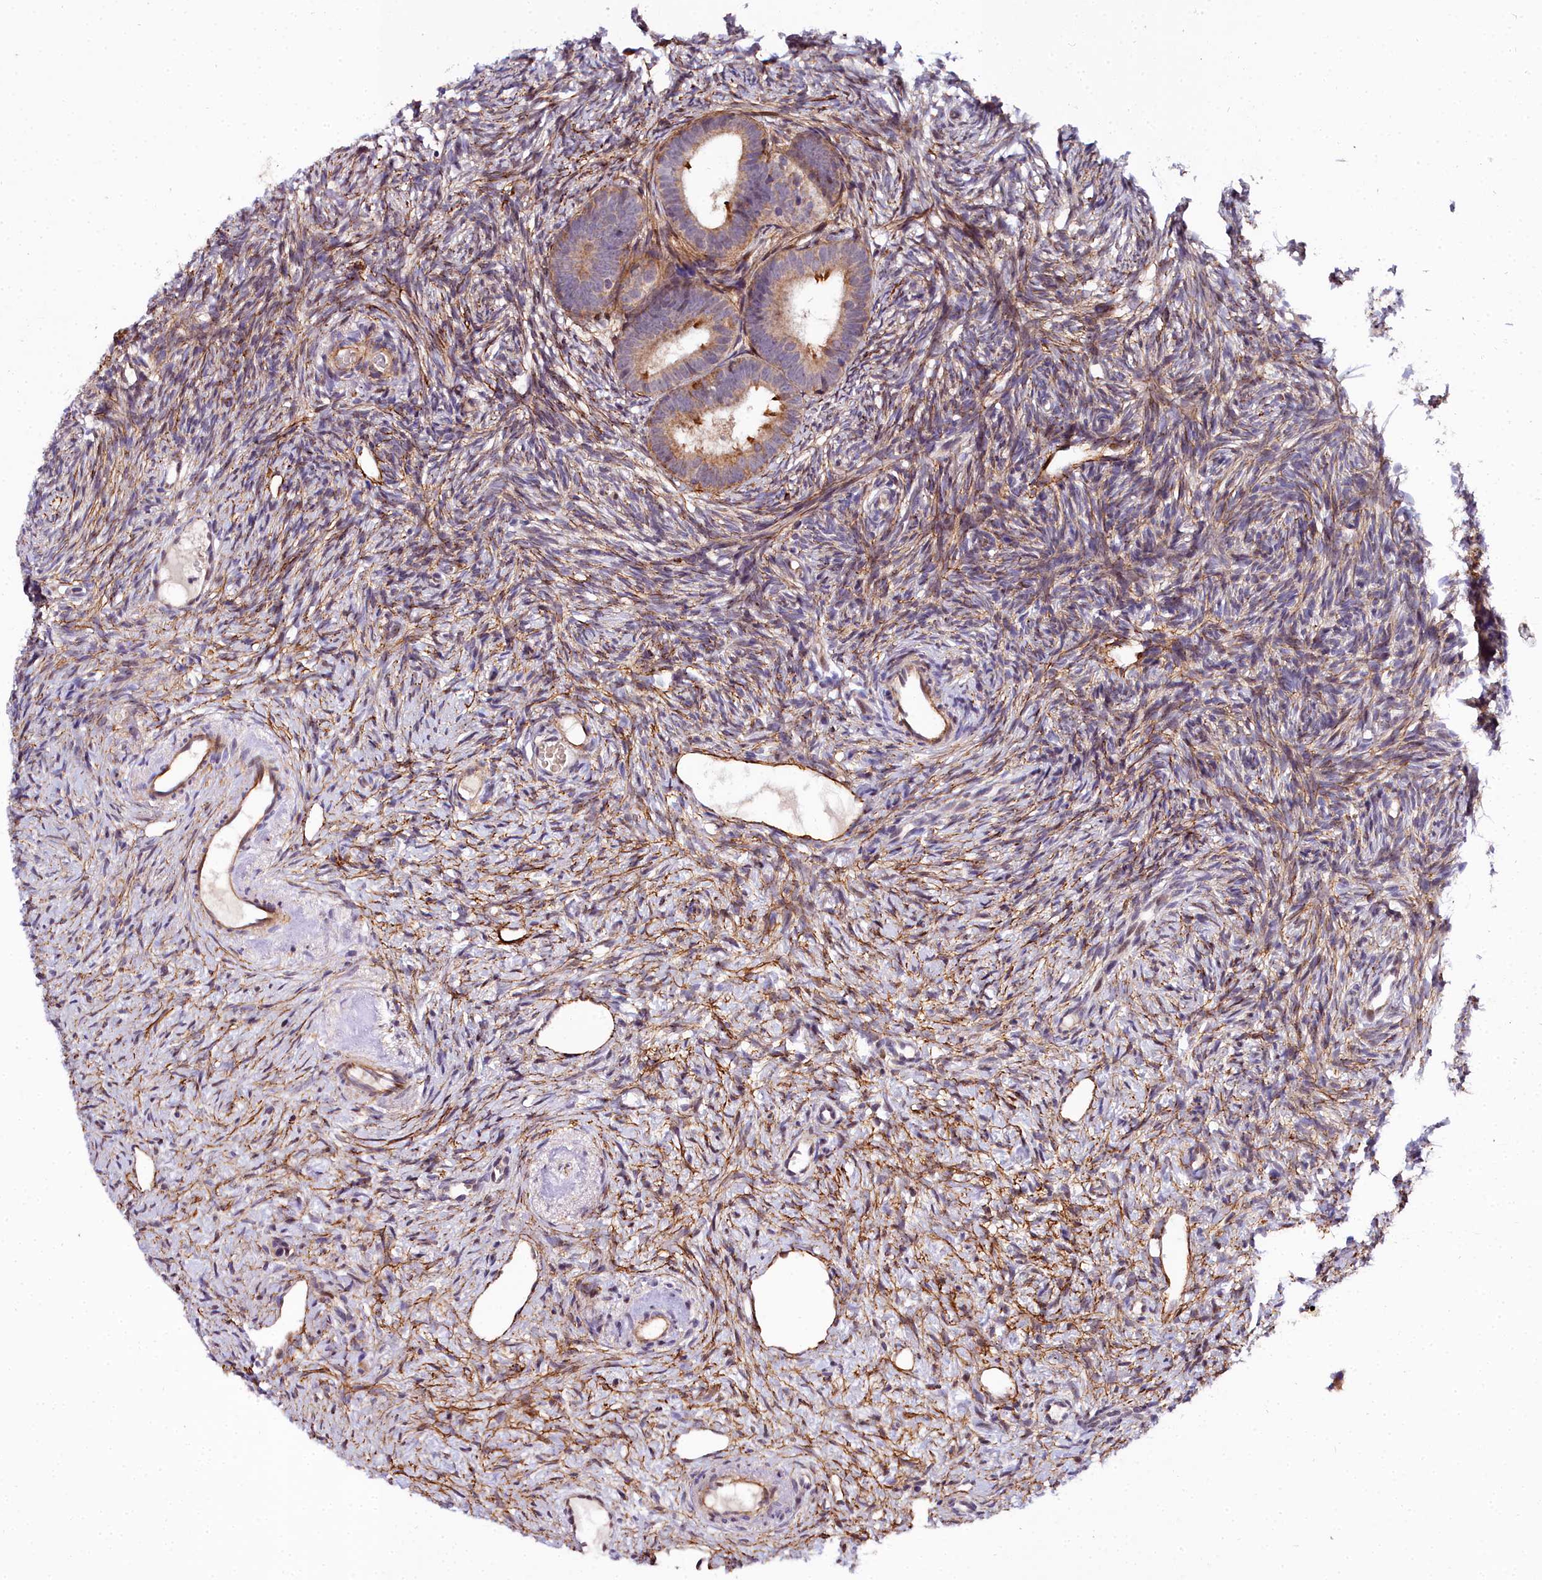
{"staining": {"intensity": "moderate", "quantity": "<25%", "location": "cytoplasmic/membranous"}, "tissue": "ovary", "cell_type": "Ovarian stroma cells", "image_type": "normal", "snomed": [{"axis": "morphology", "description": "Normal tissue, NOS"}, {"axis": "topography", "description": "Ovary"}], "caption": "High-magnification brightfield microscopy of benign ovary stained with DAB (brown) and counterstained with hematoxylin (blue). ovarian stroma cells exhibit moderate cytoplasmic/membranous staining is appreciated in approximately<25% of cells. Ihc stains the protein in brown and the nuclei are stained blue.", "gene": "MRPS11", "patient": {"sex": "female", "age": 51}}